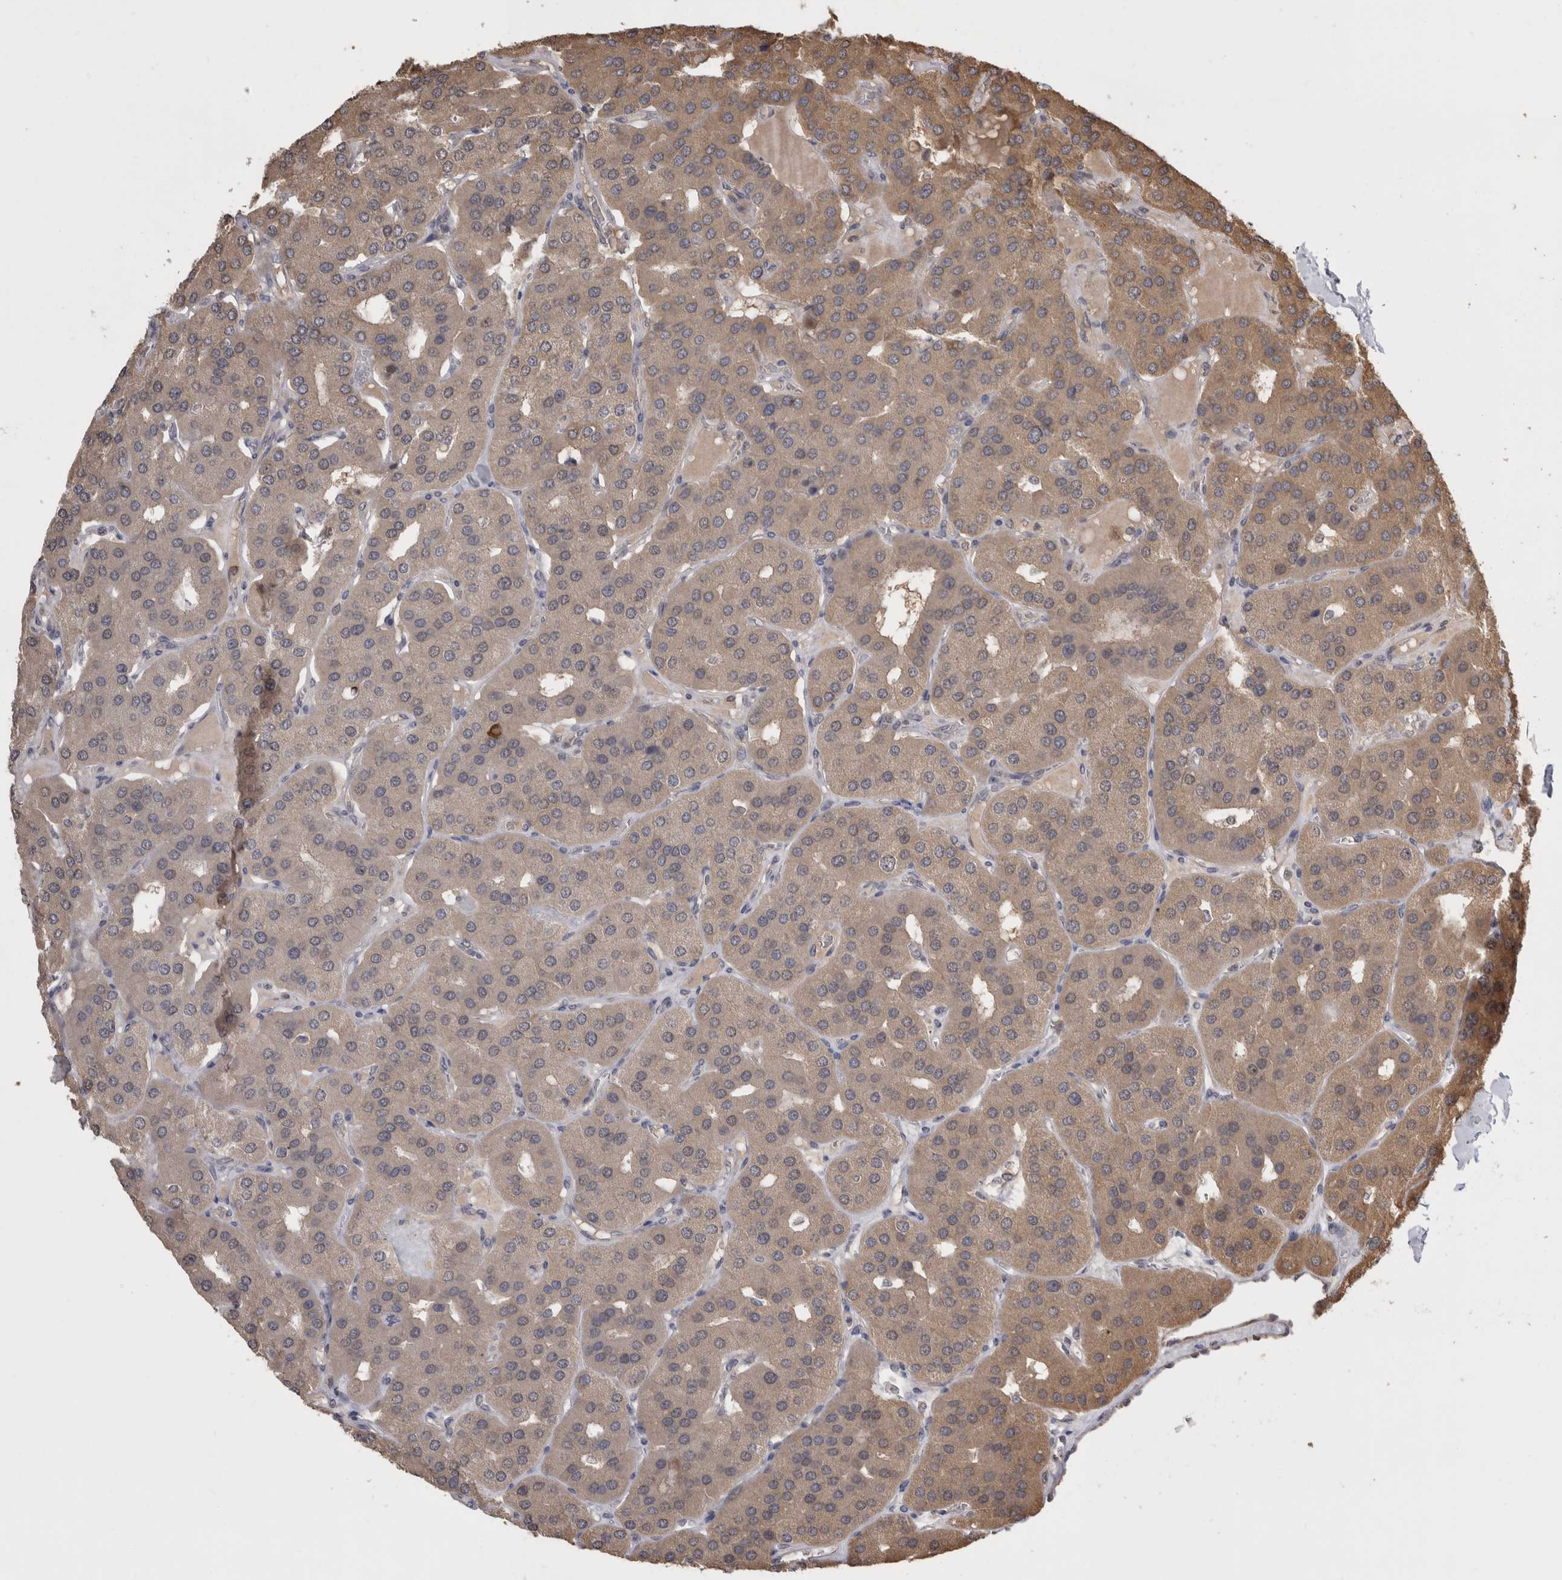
{"staining": {"intensity": "moderate", "quantity": ">75%", "location": "cytoplasmic/membranous"}, "tissue": "parathyroid gland", "cell_type": "Glandular cells", "image_type": "normal", "snomed": [{"axis": "morphology", "description": "Normal tissue, NOS"}, {"axis": "morphology", "description": "Adenoma, NOS"}, {"axis": "topography", "description": "Parathyroid gland"}], "caption": "Immunohistochemical staining of unremarkable parathyroid gland displays medium levels of moderate cytoplasmic/membranous staining in approximately >75% of glandular cells. The staining was performed using DAB (3,3'-diaminobenzidine) to visualize the protein expression in brown, while the nuclei were stained in blue with hematoxylin (Magnification: 20x).", "gene": "PREP", "patient": {"sex": "female", "age": 86}}